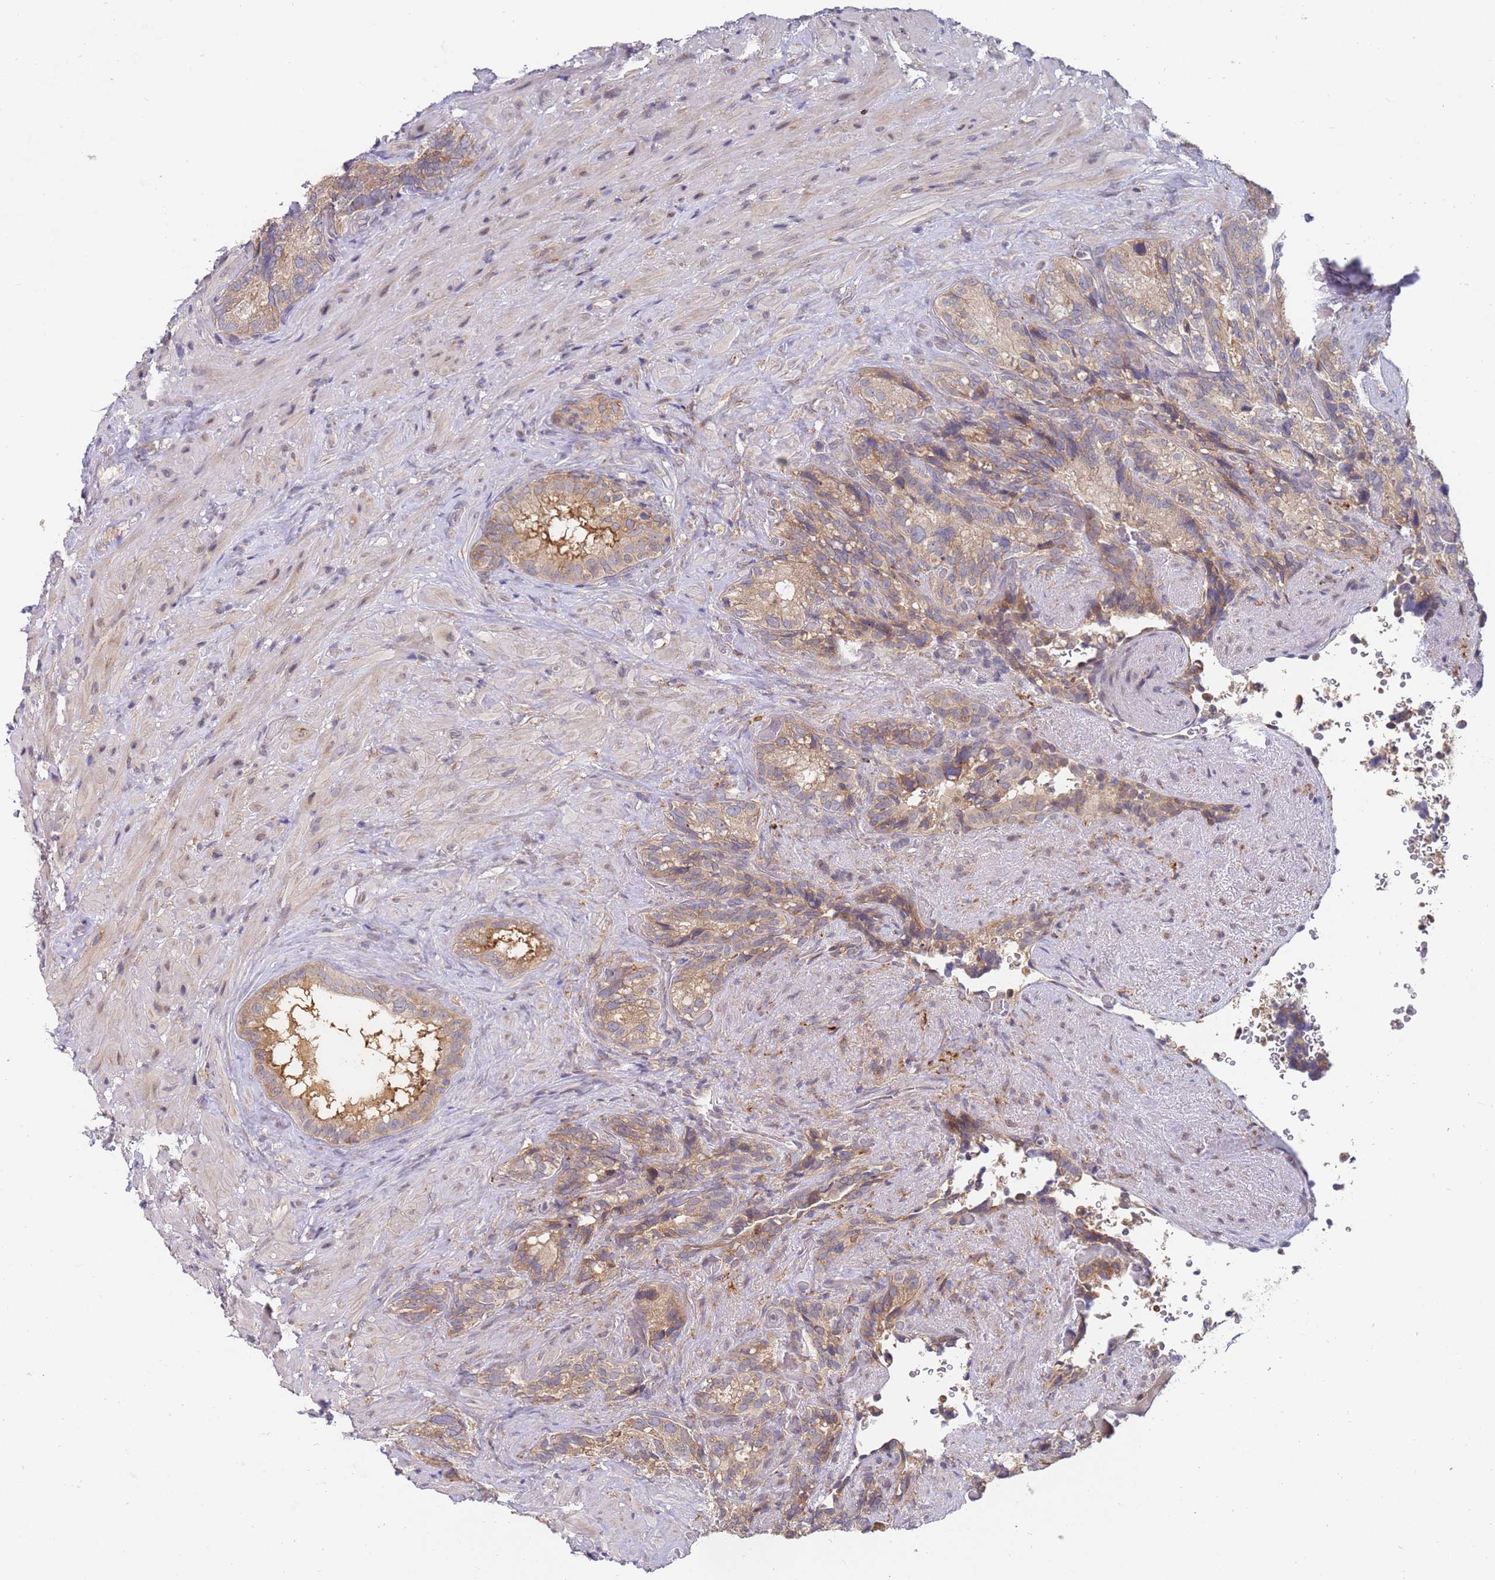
{"staining": {"intensity": "weak", "quantity": "25%-75%", "location": "cytoplasmic/membranous"}, "tissue": "seminal vesicle", "cell_type": "Glandular cells", "image_type": "normal", "snomed": [{"axis": "morphology", "description": "Normal tissue, NOS"}, {"axis": "topography", "description": "Seminal veicle"}], "caption": "IHC of normal seminal vesicle reveals low levels of weak cytoplasmic/membranous staining in about 25%-75% of glandular cells. The staining is performed using DAB brown chromogen to label protein expression. The nuclei are counter-stained blue using hematoxylin.", "gene": "VRK2", "patient": {"sex": "male", "age": 62}}